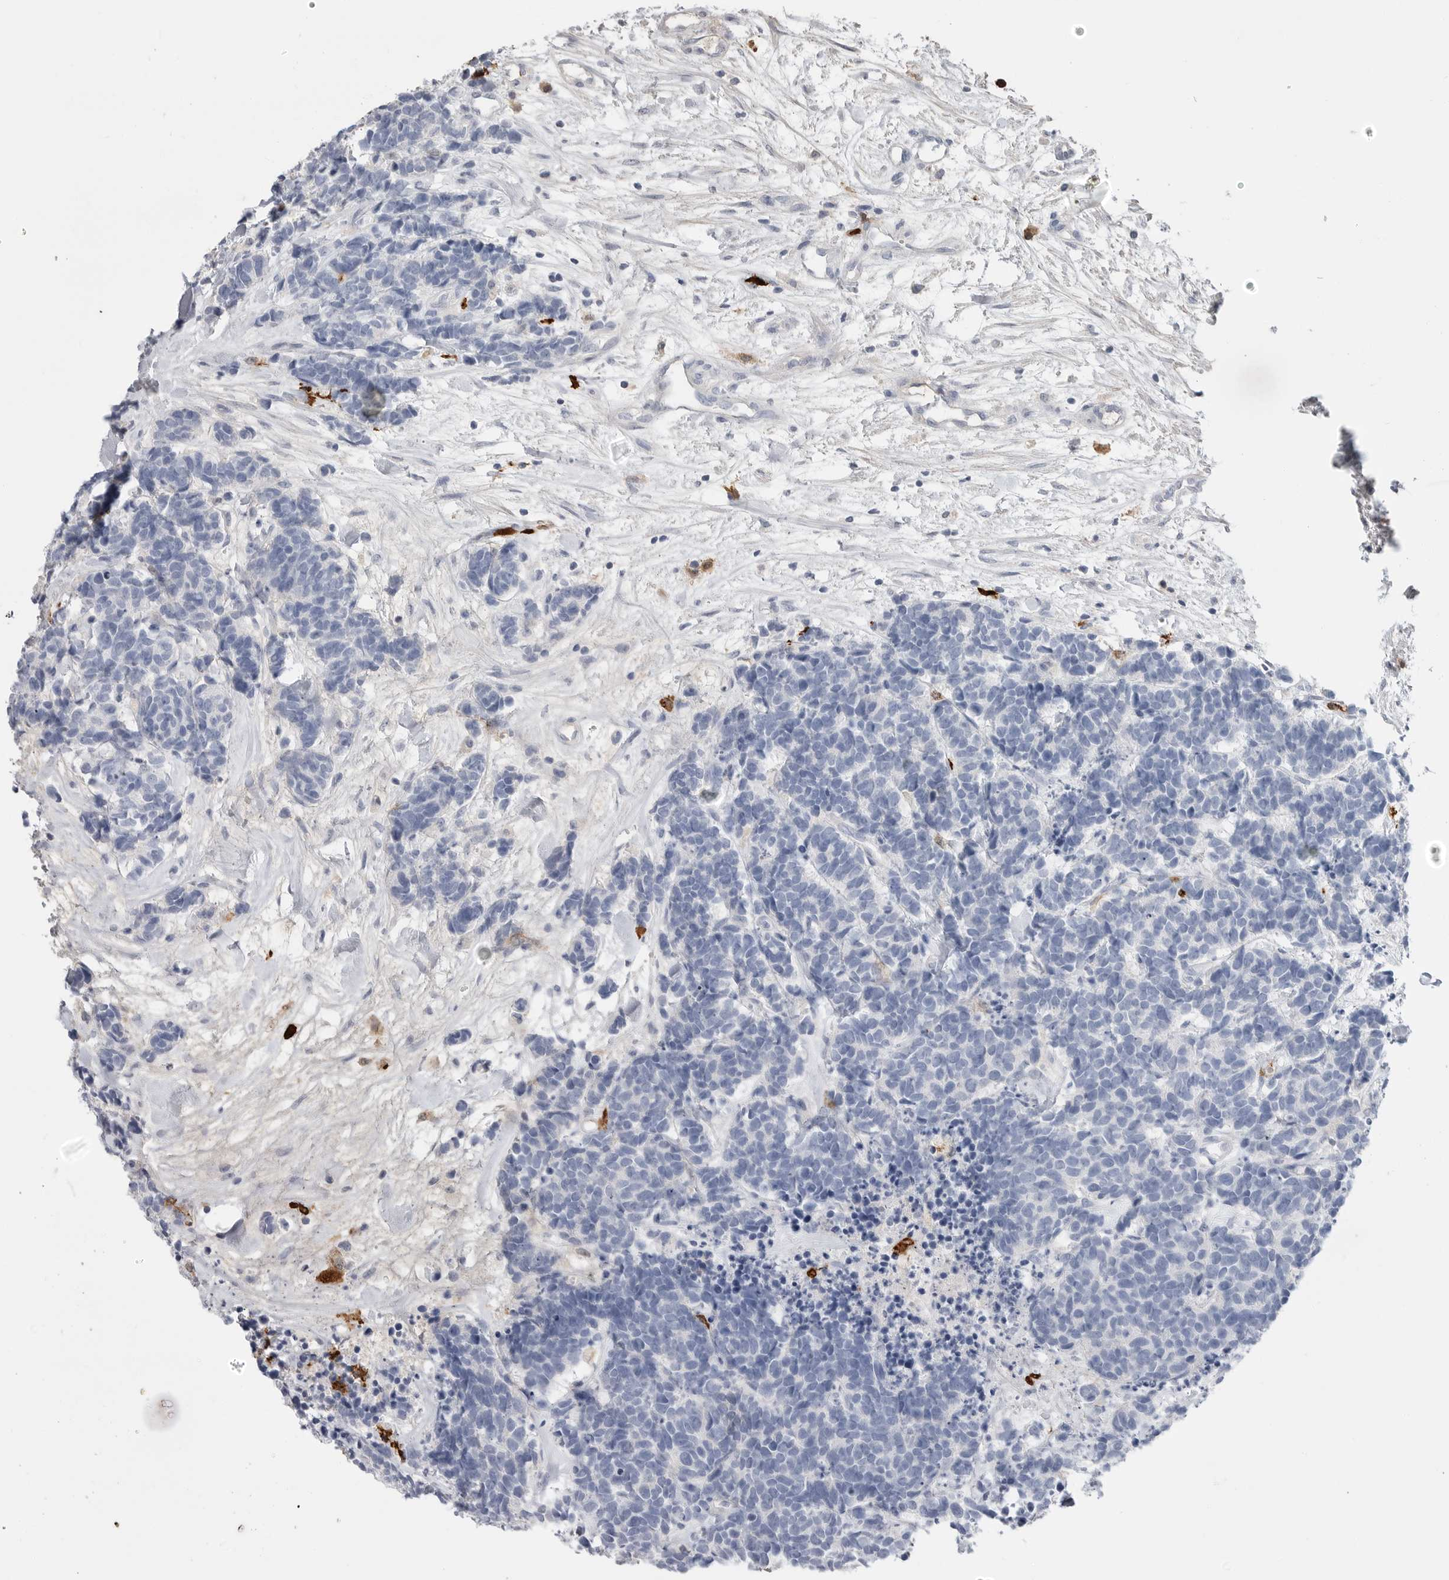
{"staining": {"intensity": "negative", "quantity": "none", "location": "none"}, "tissue": "carcinoid", "cell_type": "Tumor cells", "image_type": "cancer", "snomed": [{"axis": "morphology", "description": "Carcinoma, NOS"}, {"axis": "morphology", "description": "Carcinoid, malignant, NOS"}, {"axis": "topography", "description": "Urinary bladder"}], "caption": "The immunohistochemistry (IHC) histopathology image has no significant expression in tumor cells of carcinoid tissue. (Brightfield microscopy of DAB (3,3'-diaminobenzidine) immunohistochemistry at high magnification).", "gene": "CYB561D1", "patient": {"sex": "male", "age": 57}}